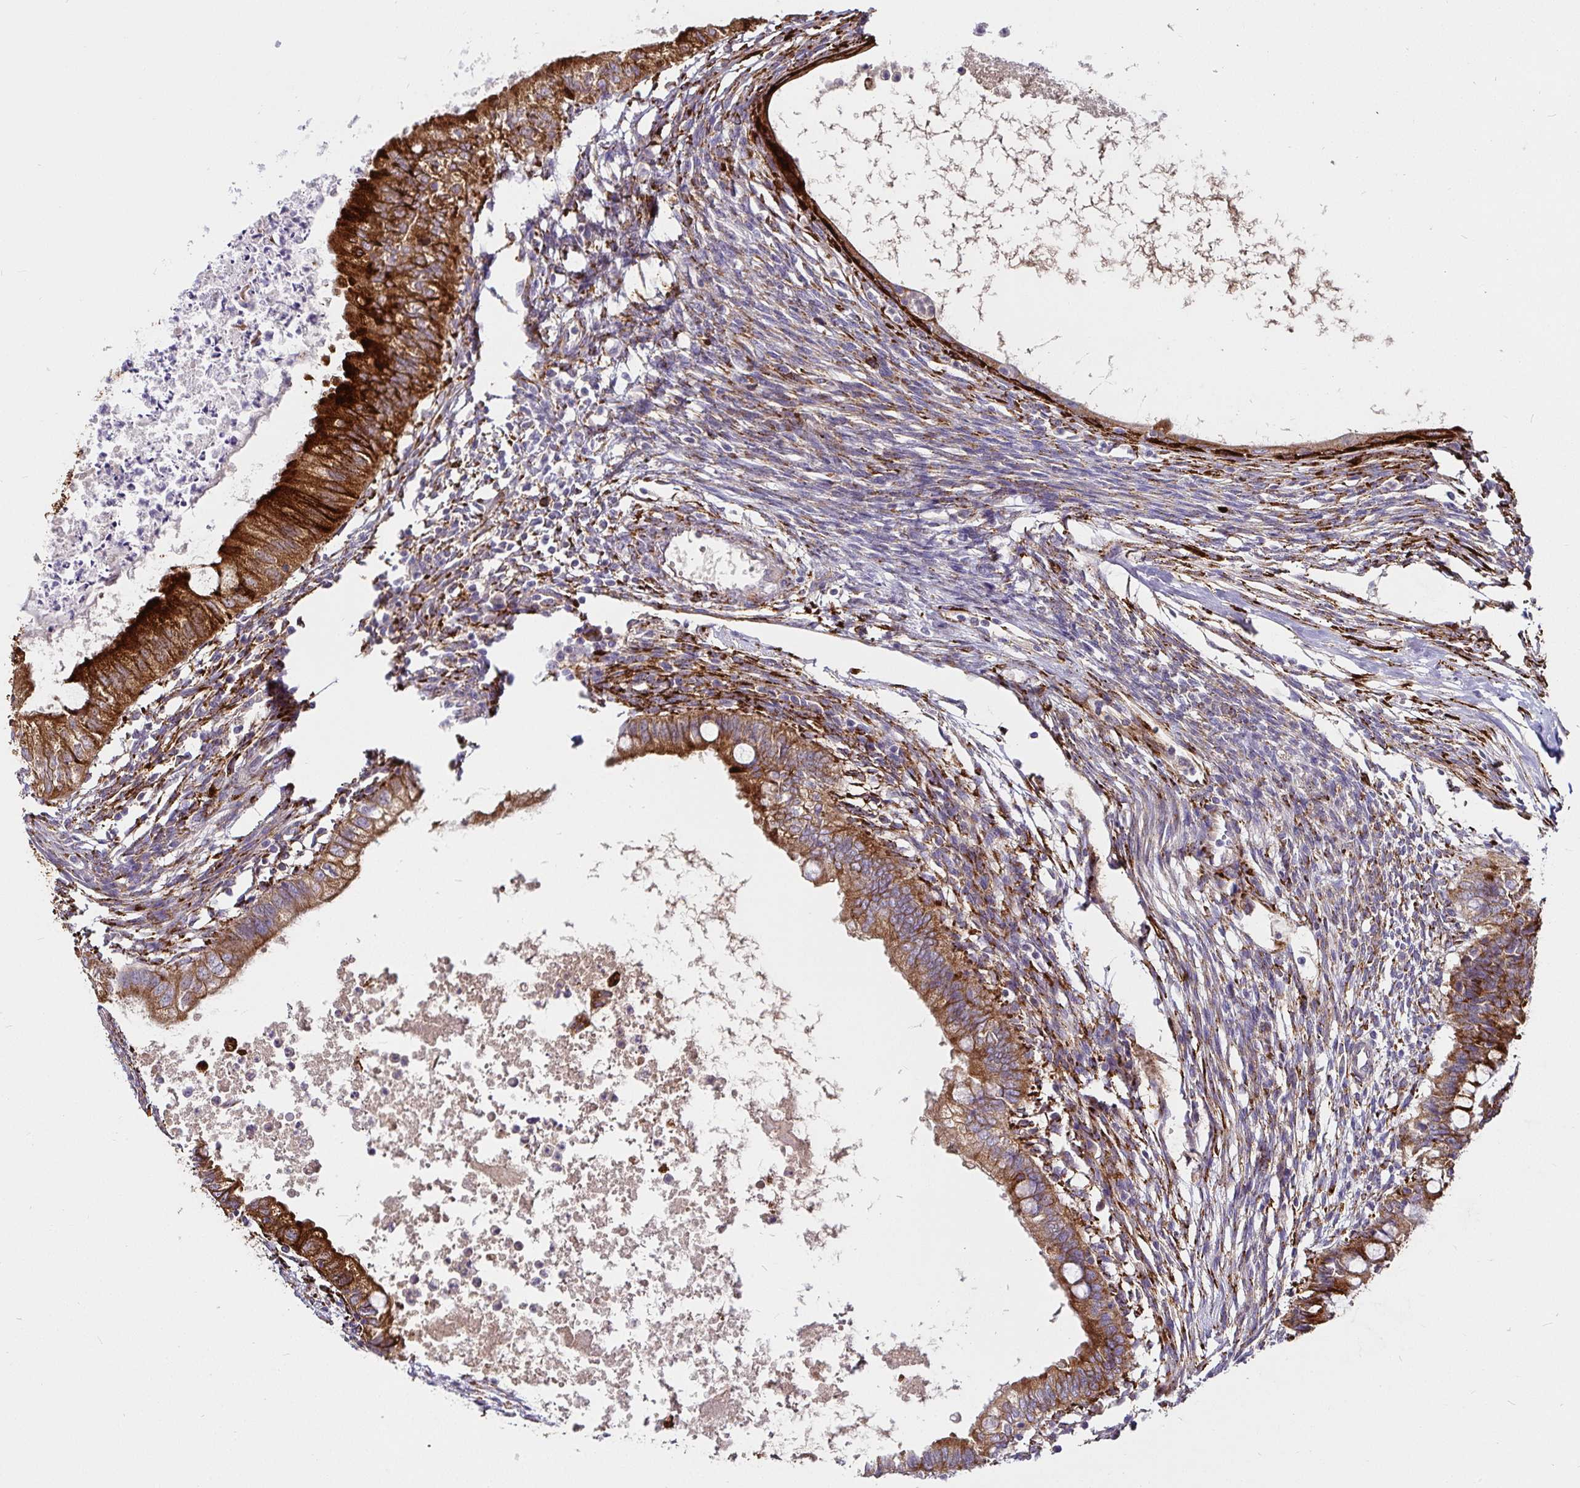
{"staining": {"intensity": "strong", "quantity": ">75%", "location": "cytoplasmic/membranous"}, "tissue": "testis cancer", "cell_type": "Tumor cells", "image_type": "cancer", "snomed": [{"axis": "morphology", "description": "Carcinoma, Embryonal, NOS"}, {"axis": "topography", "description": "Testis"}], "caption": "Embryonal carcinoma (testis) tissue shows strong cytoplasmic/membranous staining in approximately >75% of tumor cells, visualized by immunohistochemistry.", "gene": "P4HA2", "patient": {"sex": "male", "age": 37}}